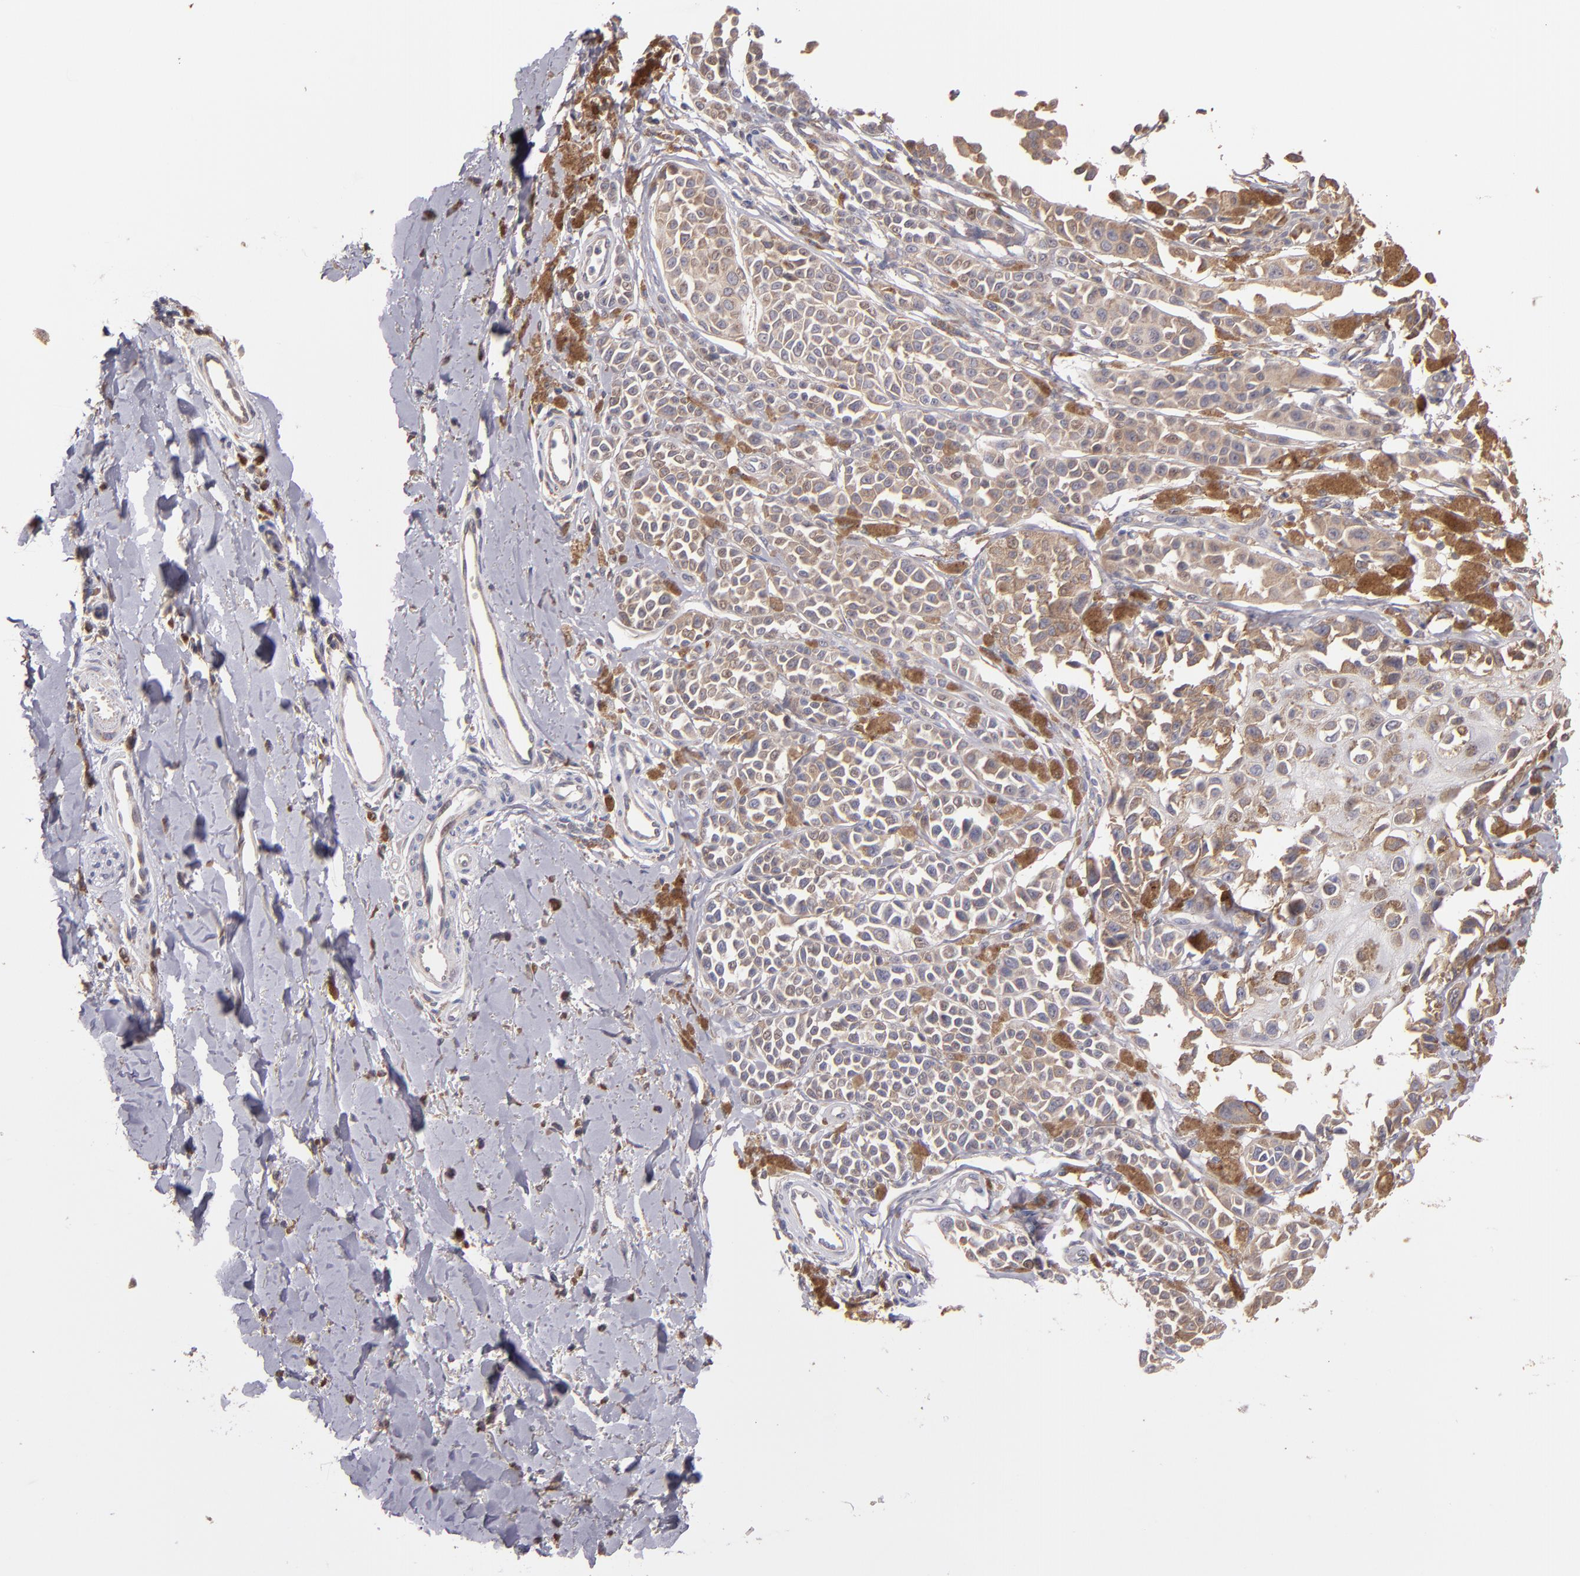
{"staining": {"intensity": "weak", "quantity": ">75%", "location": "cytoplasmic/membranous"}, "tissue": "melanoma", "cell_type": "Tumor cells", "image_type": "cancer", "snomed": [{"axis": "morphology", "description": "Malignant melanoma, NOS"}, {"axis": "topography", "description": "Skin"}], "caption": "High-magnification brightfield microscopy of malignant melanoma stained with DAB (3,3'-diaminobenzidine) (brown) and counterstained with hematoxylin (blue). tumor cells exhibit weak cytoplasmic/membranous staining is present in about>75% of cells. The staining is performed using DAB (3,3'-diaminobenzidine) brown chromogen to label protein expression. The nuclei are counter-stained blue using hematoxylin.", "gene": "IFIH1", "patient": {"sex": "female", "age": 38}}